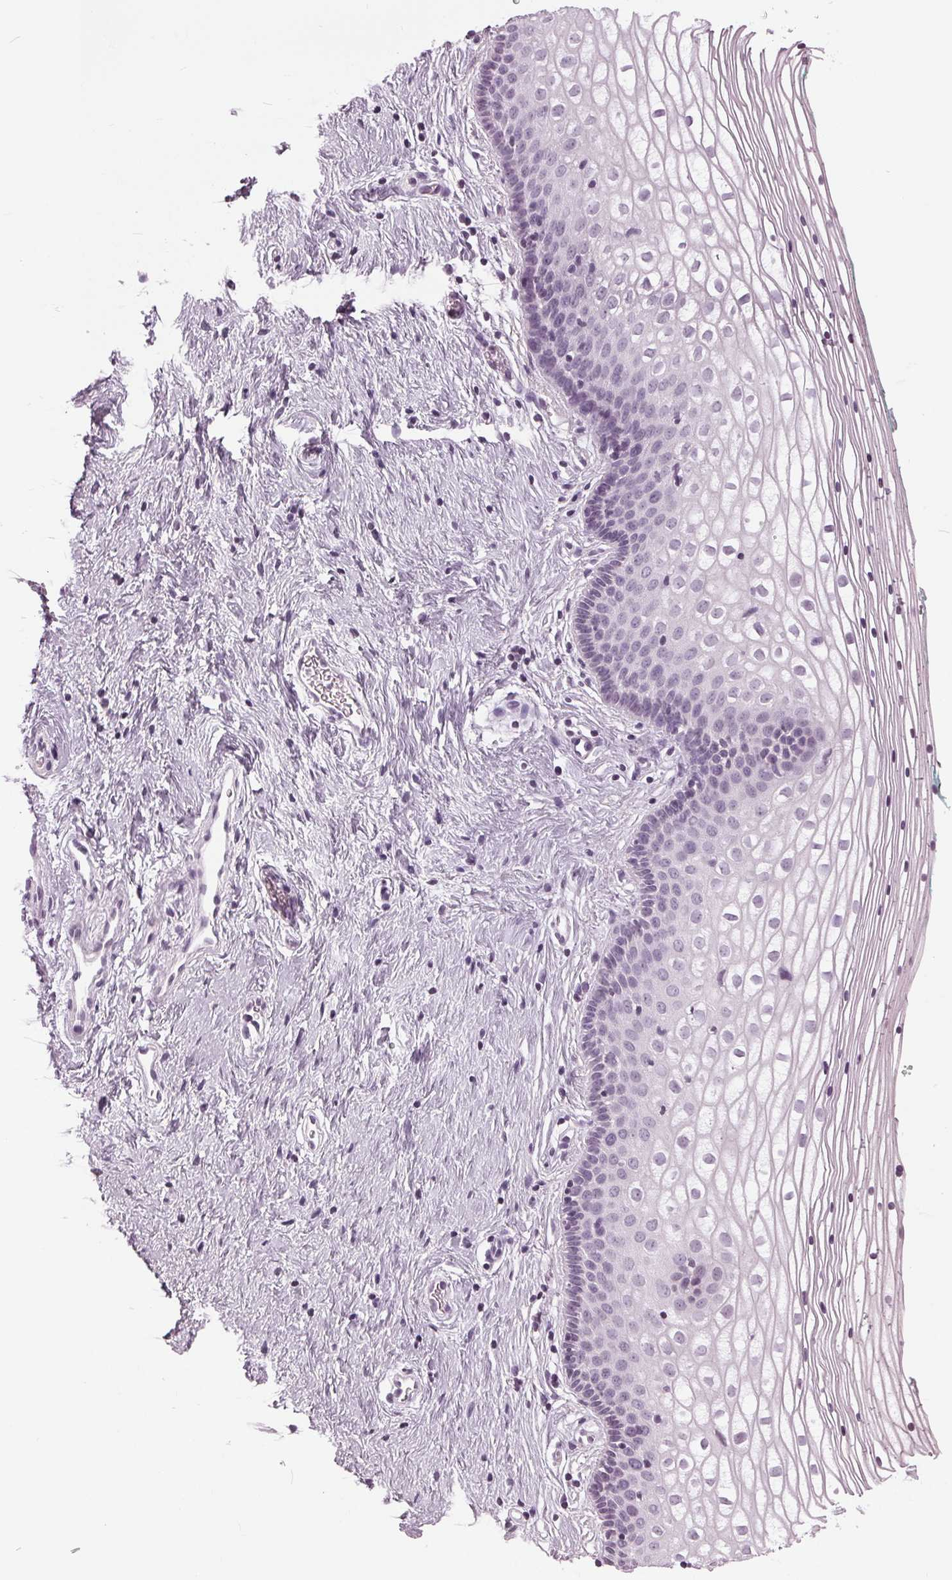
{"staining": {"intensity": "negative", "quantity": "none", "location": "none"}, "tissue": "vagina", "cell_type": "Squamous epithelial cells", "image_type": "normal", "snomed": [{"axis": "morphology", "description": "Normal tissue, NOS"}, {"axis": "topography", "description": "Vagina"}], "caption": "IHC photomicrograph of benign vagina: vagina stained with DAB exhibits no significant protein staining in squamous epithelial cells. The staining was performed using DAB (3,3'-diaminobenzidine) to visualize the protein expression in brown, while the nuclei were stained in blue with hematoxylin (Magnification: 20x).", "gene": "SLC9A4", "patient": {"sex": "female", "age": 36}}